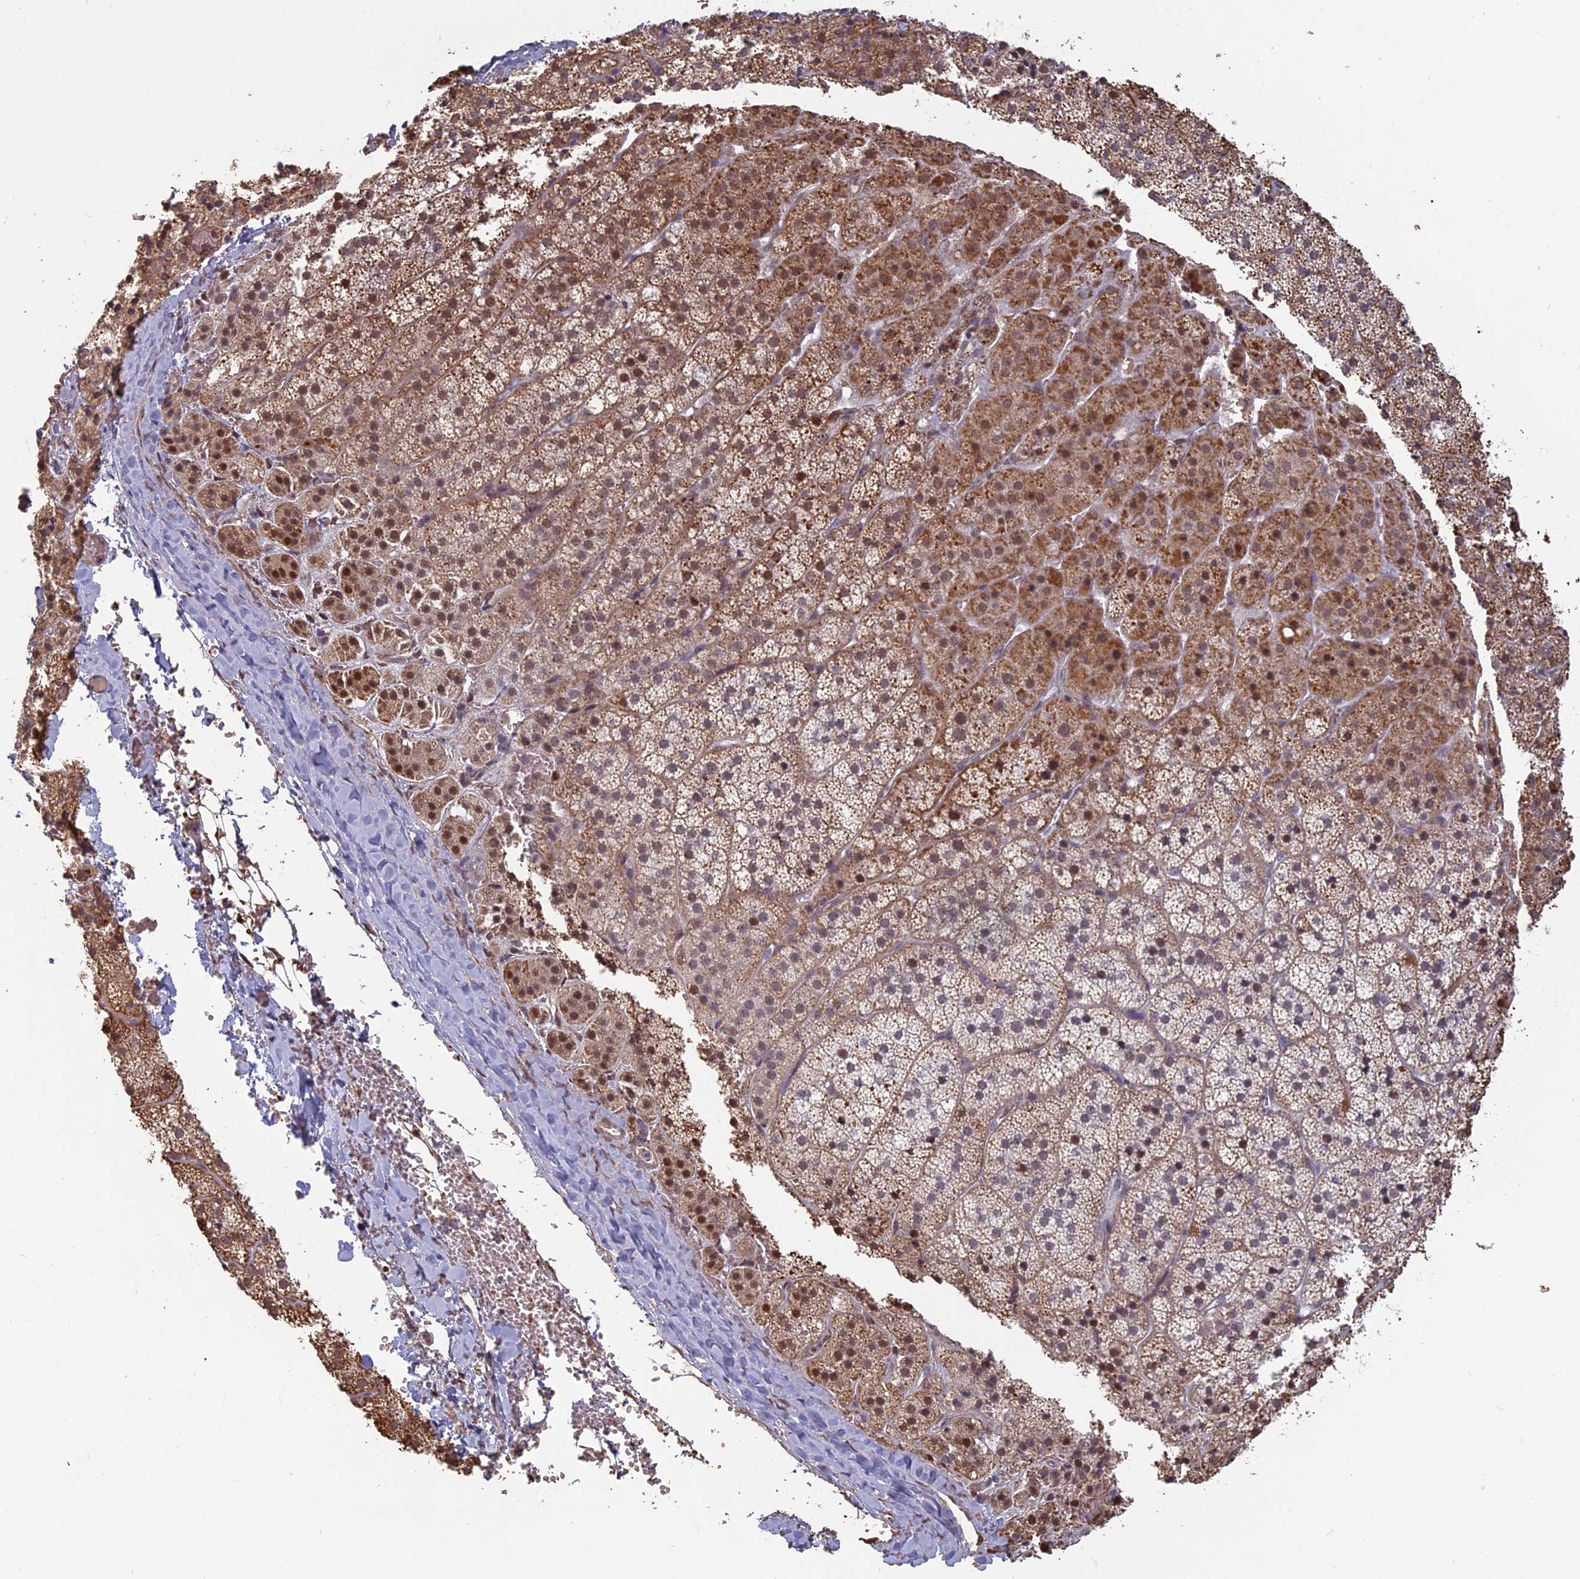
{"staining": {"intensity": "moderate", "quantity": "25%-75%", "location": "cytoplasmic/membranous,nuclear"}, "tissue": "adrenal gland", "cell_type": "Glandular cells", "image_type": "normal", "snomed": [{"axis": "morphology", "description": "Normal tissue, NOS"}, {"axis": "topography", "description": "Adrenal gland"}], "caption": "About 25%-75% of glandular cells in normal human adrenal gland demonstrate moderate cytoplasmic/membranous,nuclear protein positivity as visualized by brown immunohistochemical staining.", "gene": "MFAP1", "patient": {"sex": "female", "age": 44}}